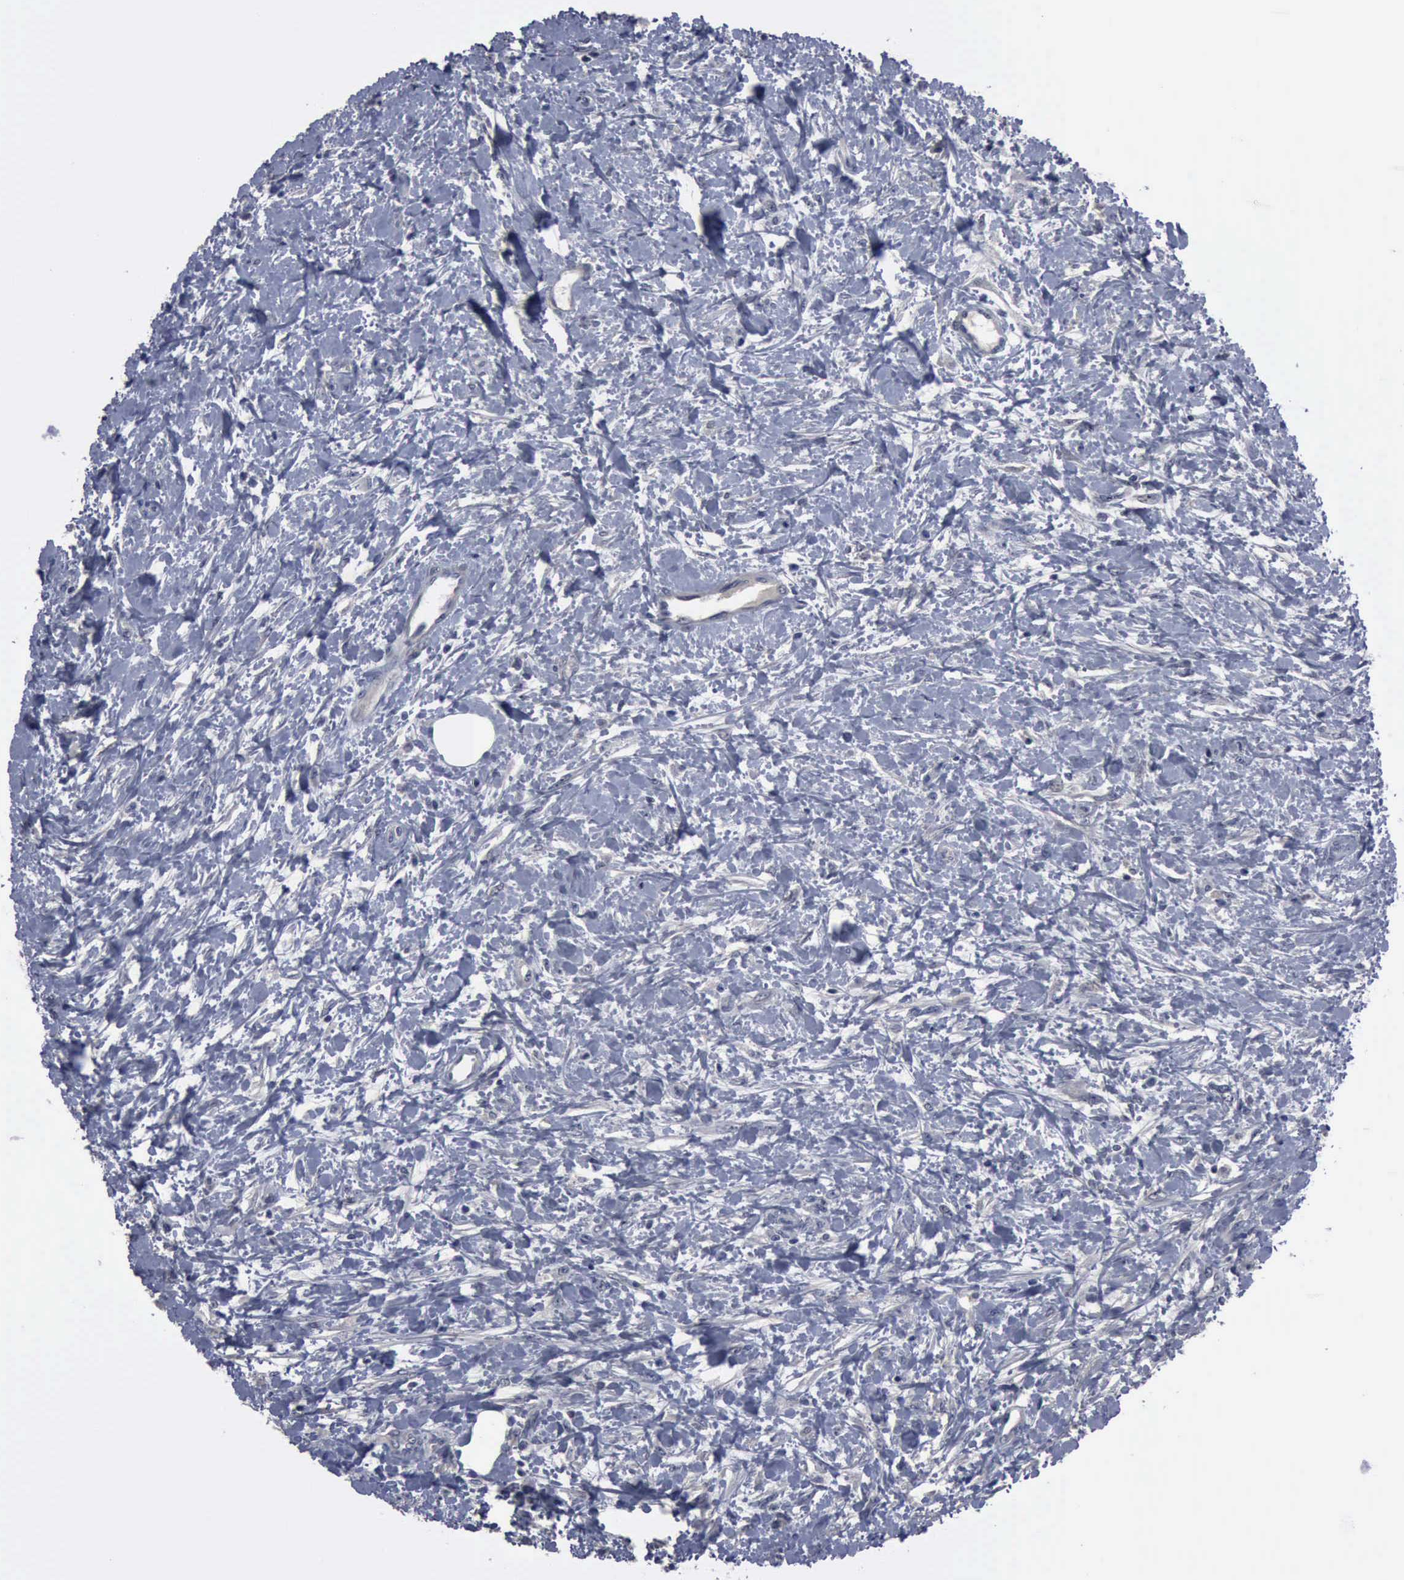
{"staining": {"intensity": "negative", "quantity": "none", "location": "none"}, "tissue": "urothelial cancer", "cell_type": "Tumor cells", "image_type": "cancer", "snomed": [{"axis": "morphology", "description": "Urothelial carcinoma, High grade"}, {"axis": "topography", "description": "Urinary bladder"}], "caption": "DAB immunohistochemical staining of urothelial cancer shows no significant expression in tumor cells.", "gene": "MYO18B", "patient": {"sex": "male", "age": 56}}